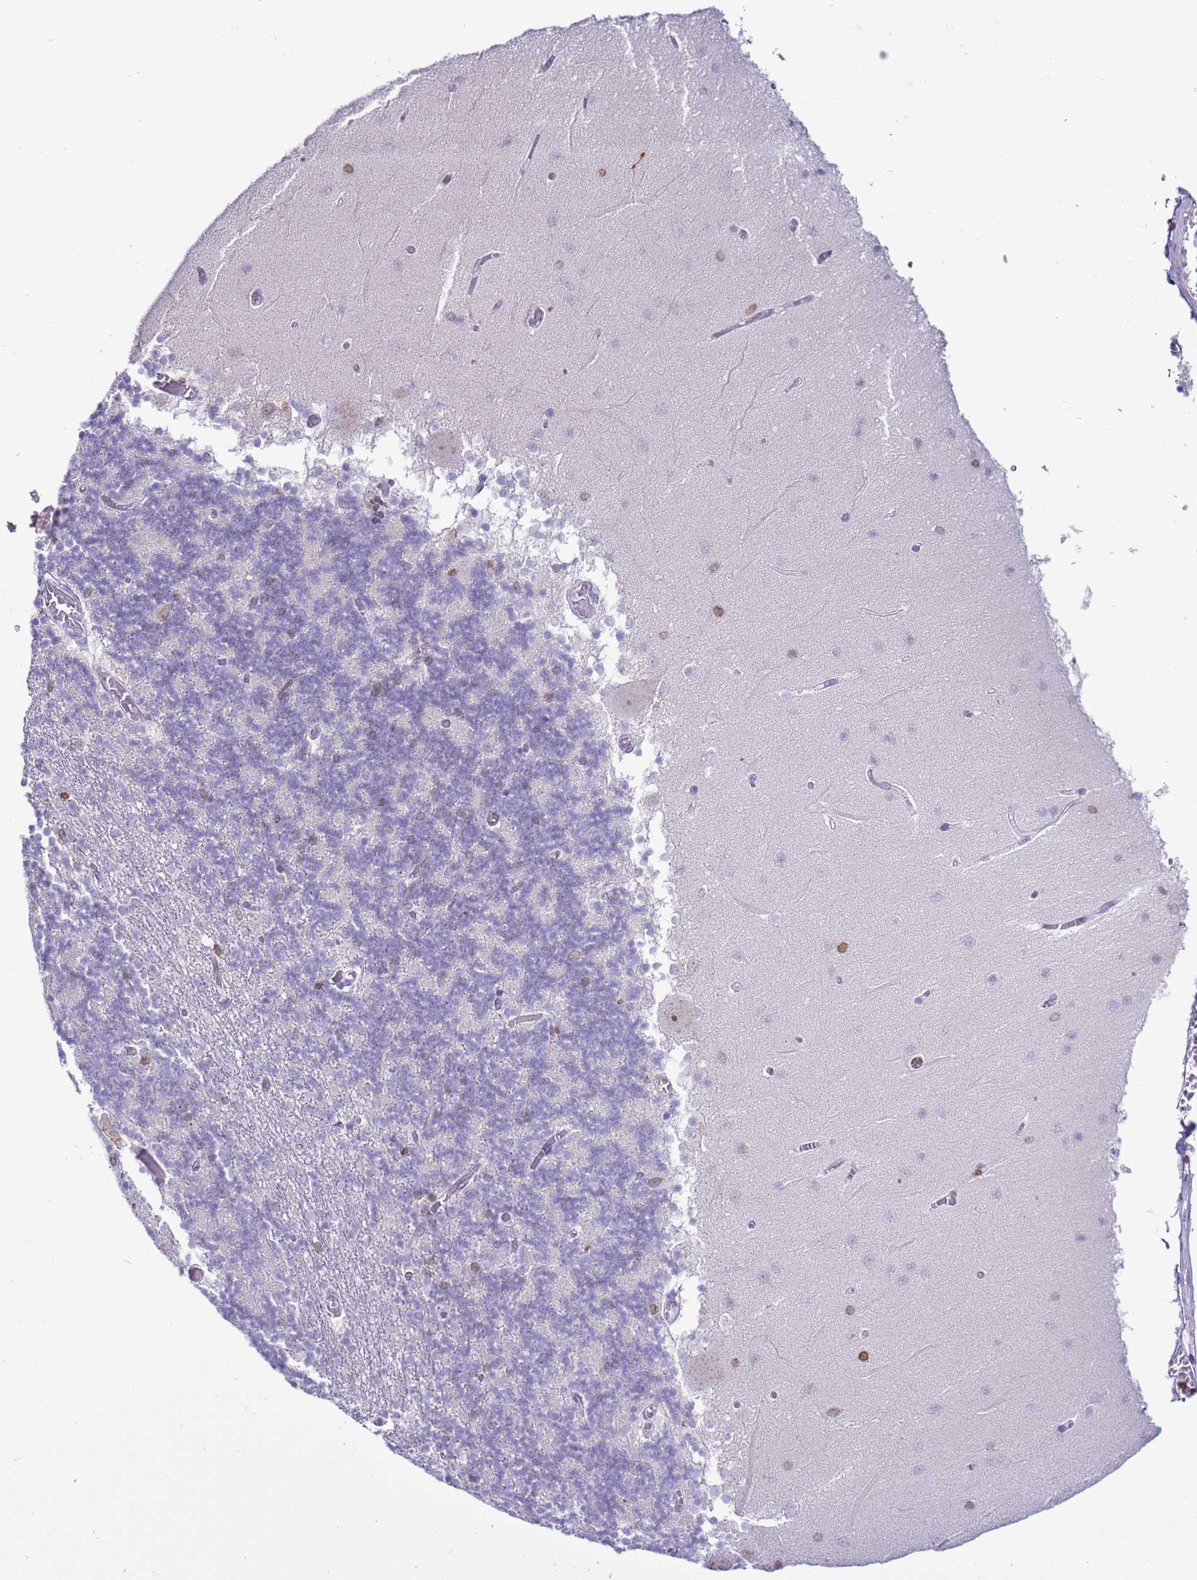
{"staining": {"intensity": "weak", "quantity": "25%-75%", "location": "nuclear"}, "tissue": "cerebellum", "cell_type": "Cells in granular layer", "image_type": "normal", "snomed": [{"axis": "morphology", "description": "Normal tissue, NOS"}, {"axis": "topography", "description": "Cerebellum"}], "caption": "Cells in granular layer demonstrate low levels of weak nuclear staining in approximately 25%-75% of cells in unremarkable human cerebellum.", "gene": "DHX37", "patient": {"sex": "female", "age": 28}}